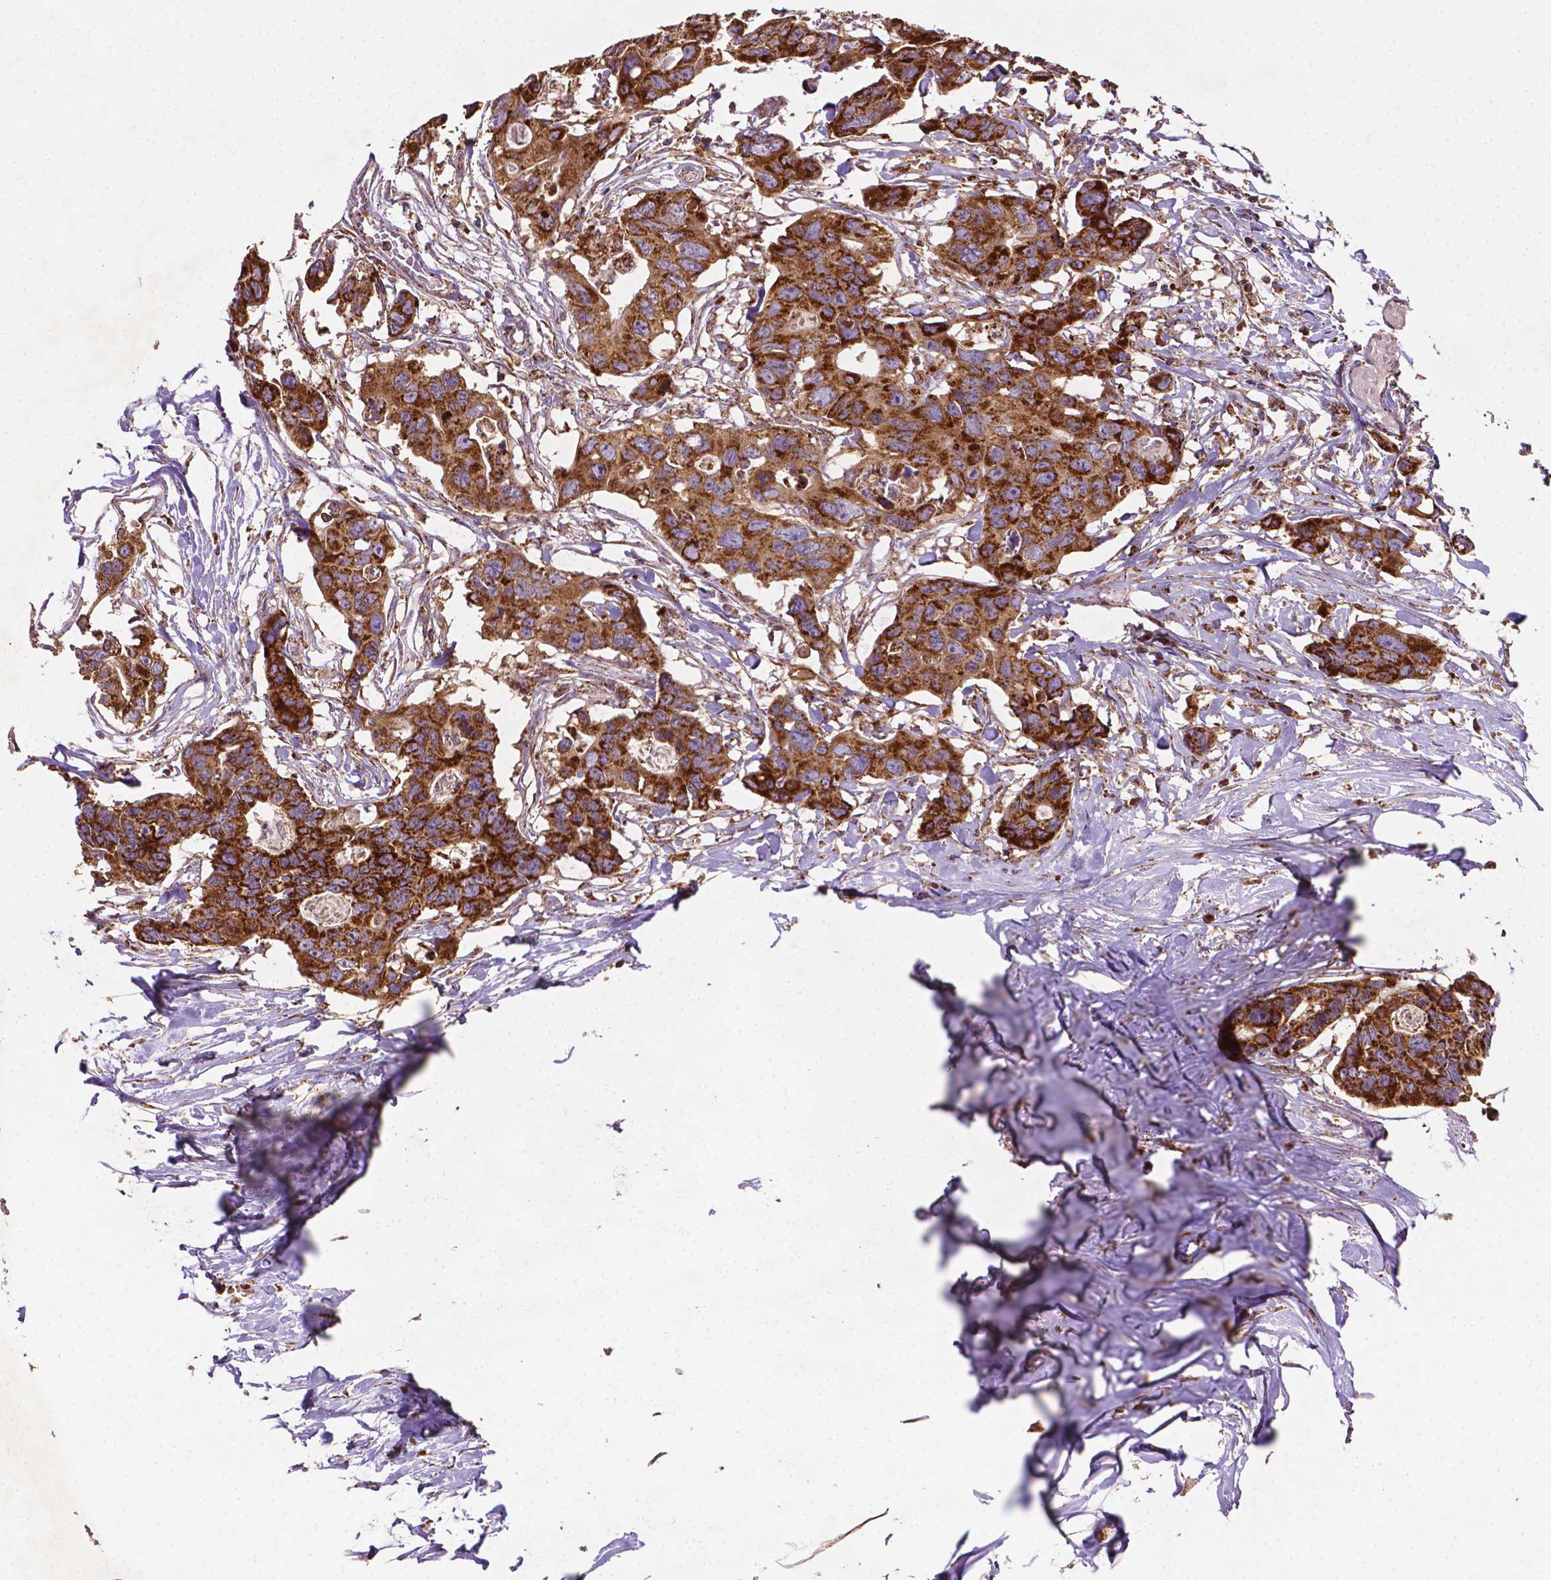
{"staining": {"intensity": "strong", "quantity": ">75%", "location": "cytoplasmic/membranous"}, "tissue": "colorectal cancer", "cell_type": "Tumor cells", "image_type": "cancer", "snomed": [{"axis": "morphology", "description": "Adenocarcinoma, NOS"}, {"axis": "topography", "description": "Rectum"}], "caption": "Tumor cells demonstrate high levels of strong cytoplasmic/membranous positivity in about >75% of cells in human colorectal adenocarcinoma.", "gene": "ILVBL", "patient": {"sex": "male", "age": 57}}